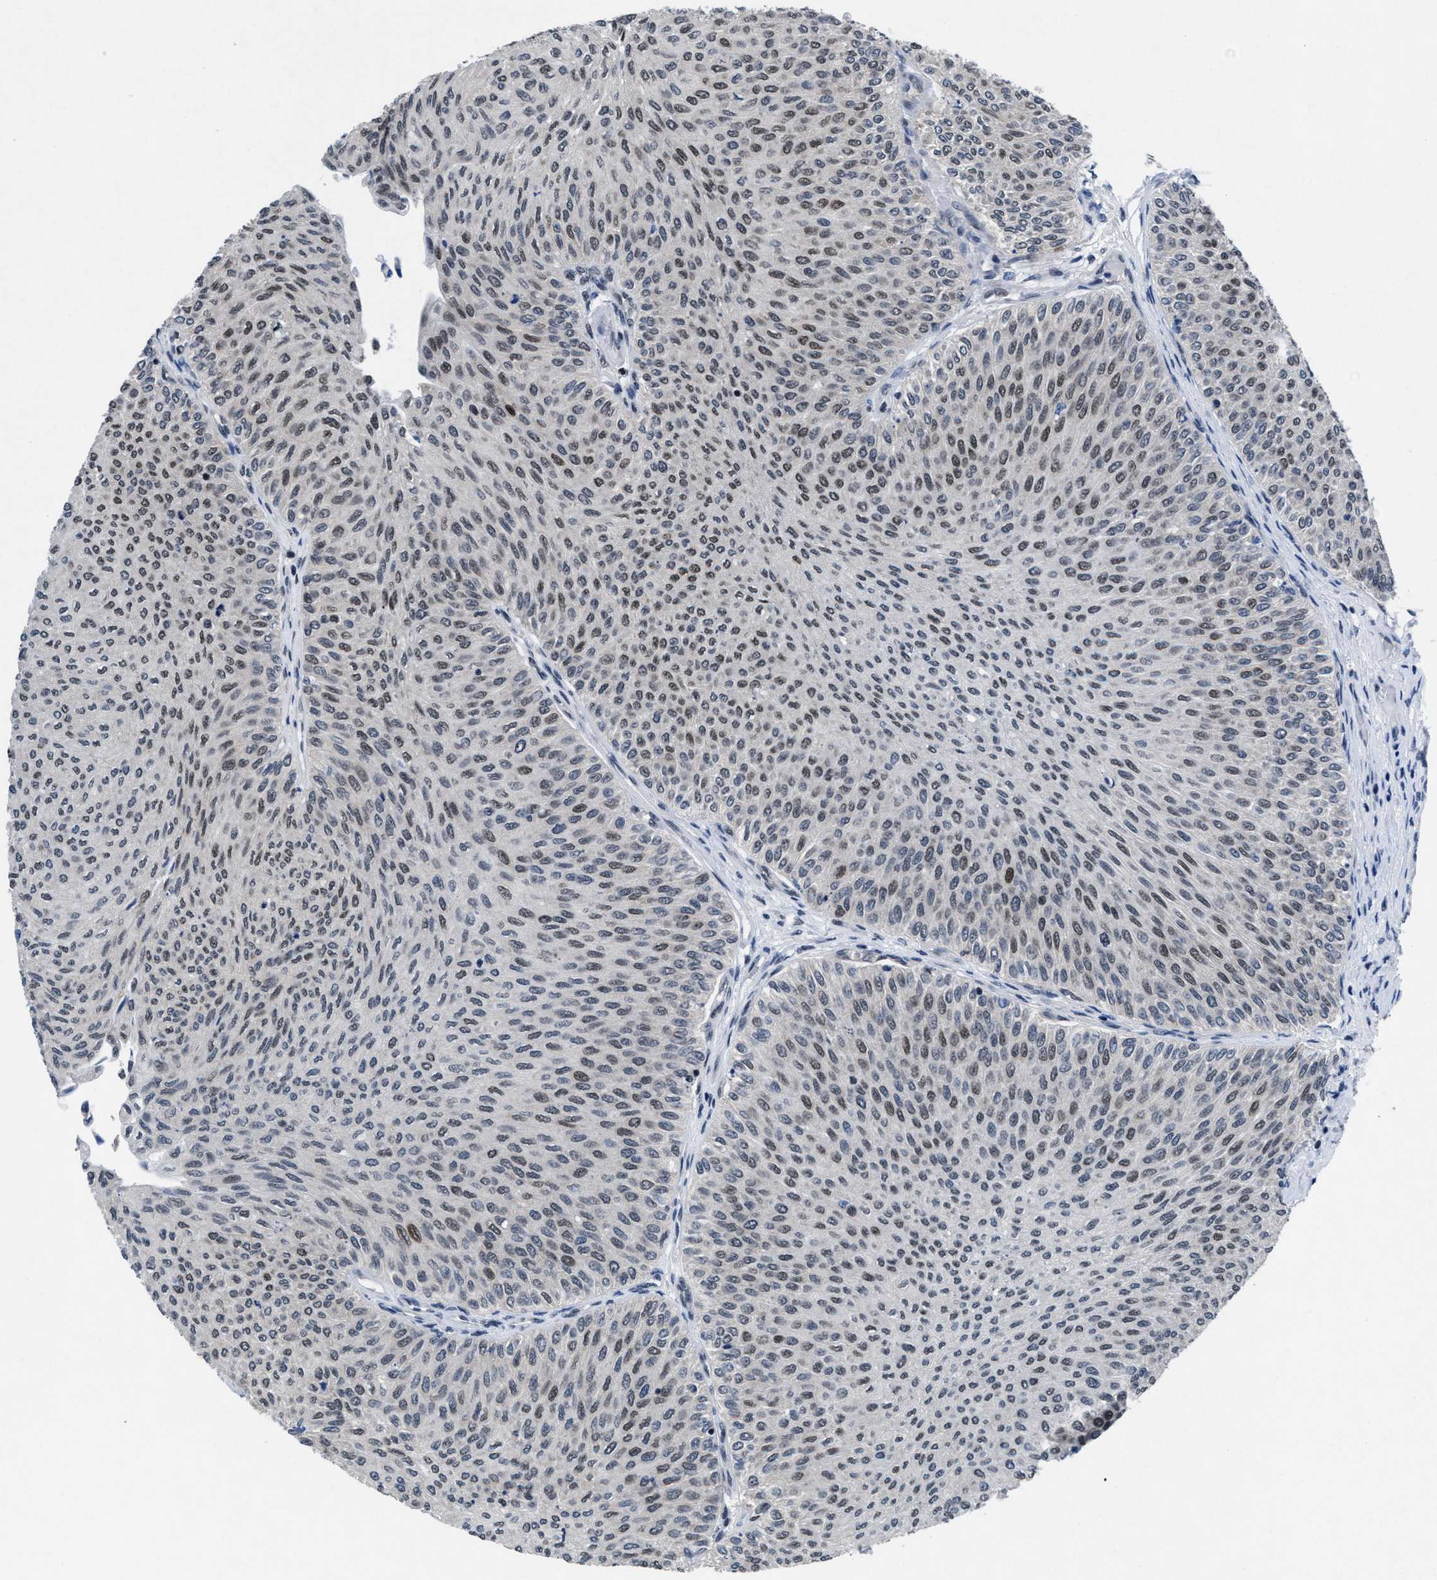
{"staining": {"intensity": "weak", "quantity": ">75%", "location": "nuclear"}, "tissue": "urothelial cancer", "cell_type": "Tumor cells", "image_type": "cancer", "snomed": [{"axis": "morphology", "description": "Urothelial carcinoma, Low grade"}, {"axis": "topography", "description": "Urinary bladder"}], "caption": "Immunohistochemistry (IHC) photomicrograph of human urothelial cancer stained for a protein (brown), which demonstrates low levels of weak nuclear staining in approximately >75% of tumor cells.", "gene": "WDR81", "patient": {"sex": "male", "age": 78}}